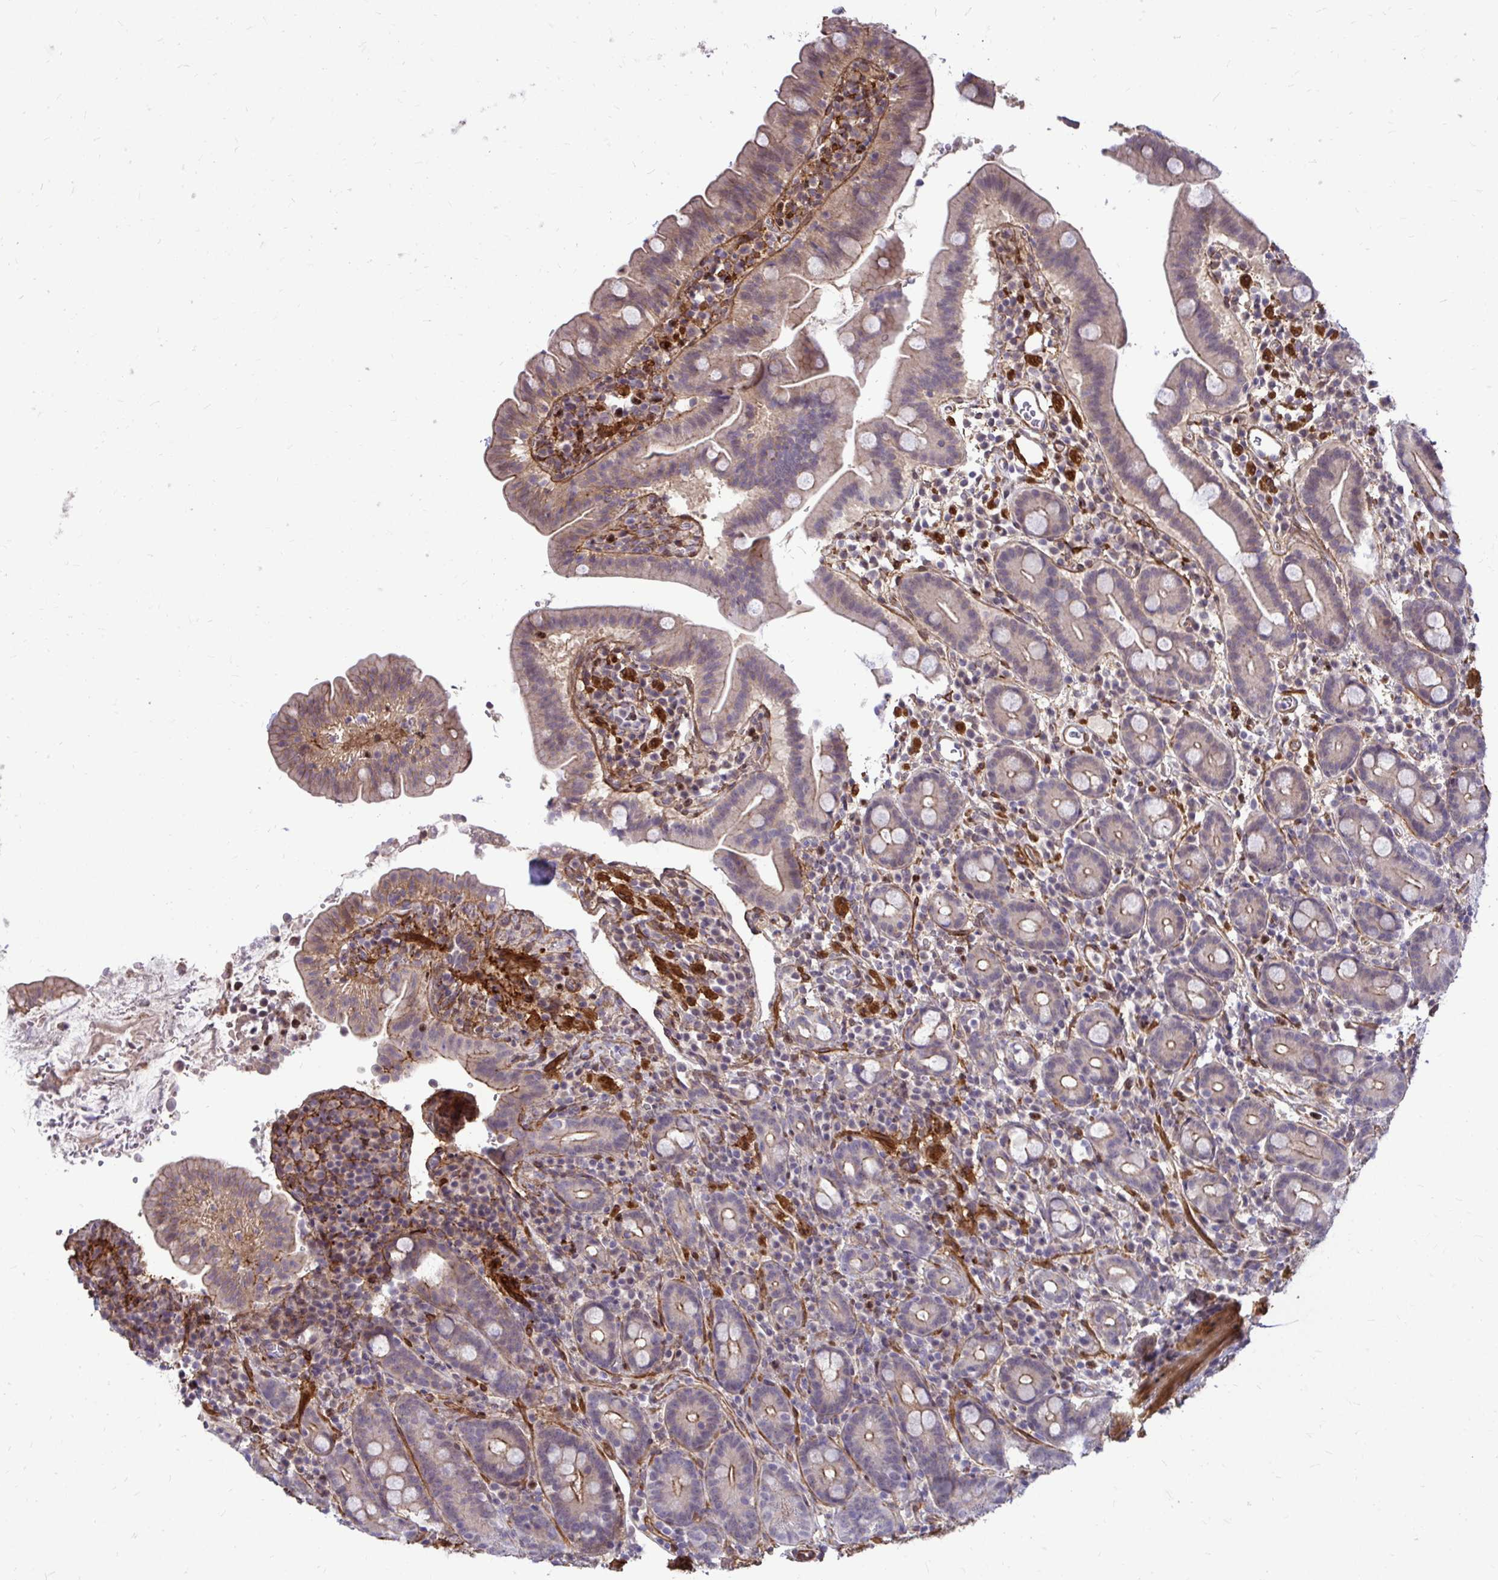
{"staining": {"intensity": "weak", "quantity": "25%-75%", "location": "cytoplasmic/membranous"}, "tissue": "small intestine", "cell_type": "Glandular cells", "image_type": "normal", "snomed": [{"axis": "morphology", "description": "Normal tissue, NOS"}, {"axis": "topography", "description": "Small intestine"}], "caption": "Small intestine stained with DAB (3,3'-diaminobenzidine) immunohistochemistry displays low levels of weak cytoplasmic/membranous staining in about 25%-75% of glandular cells.", "gene": "TRIP6", "patient": {"sex": "male", "age": 26}}